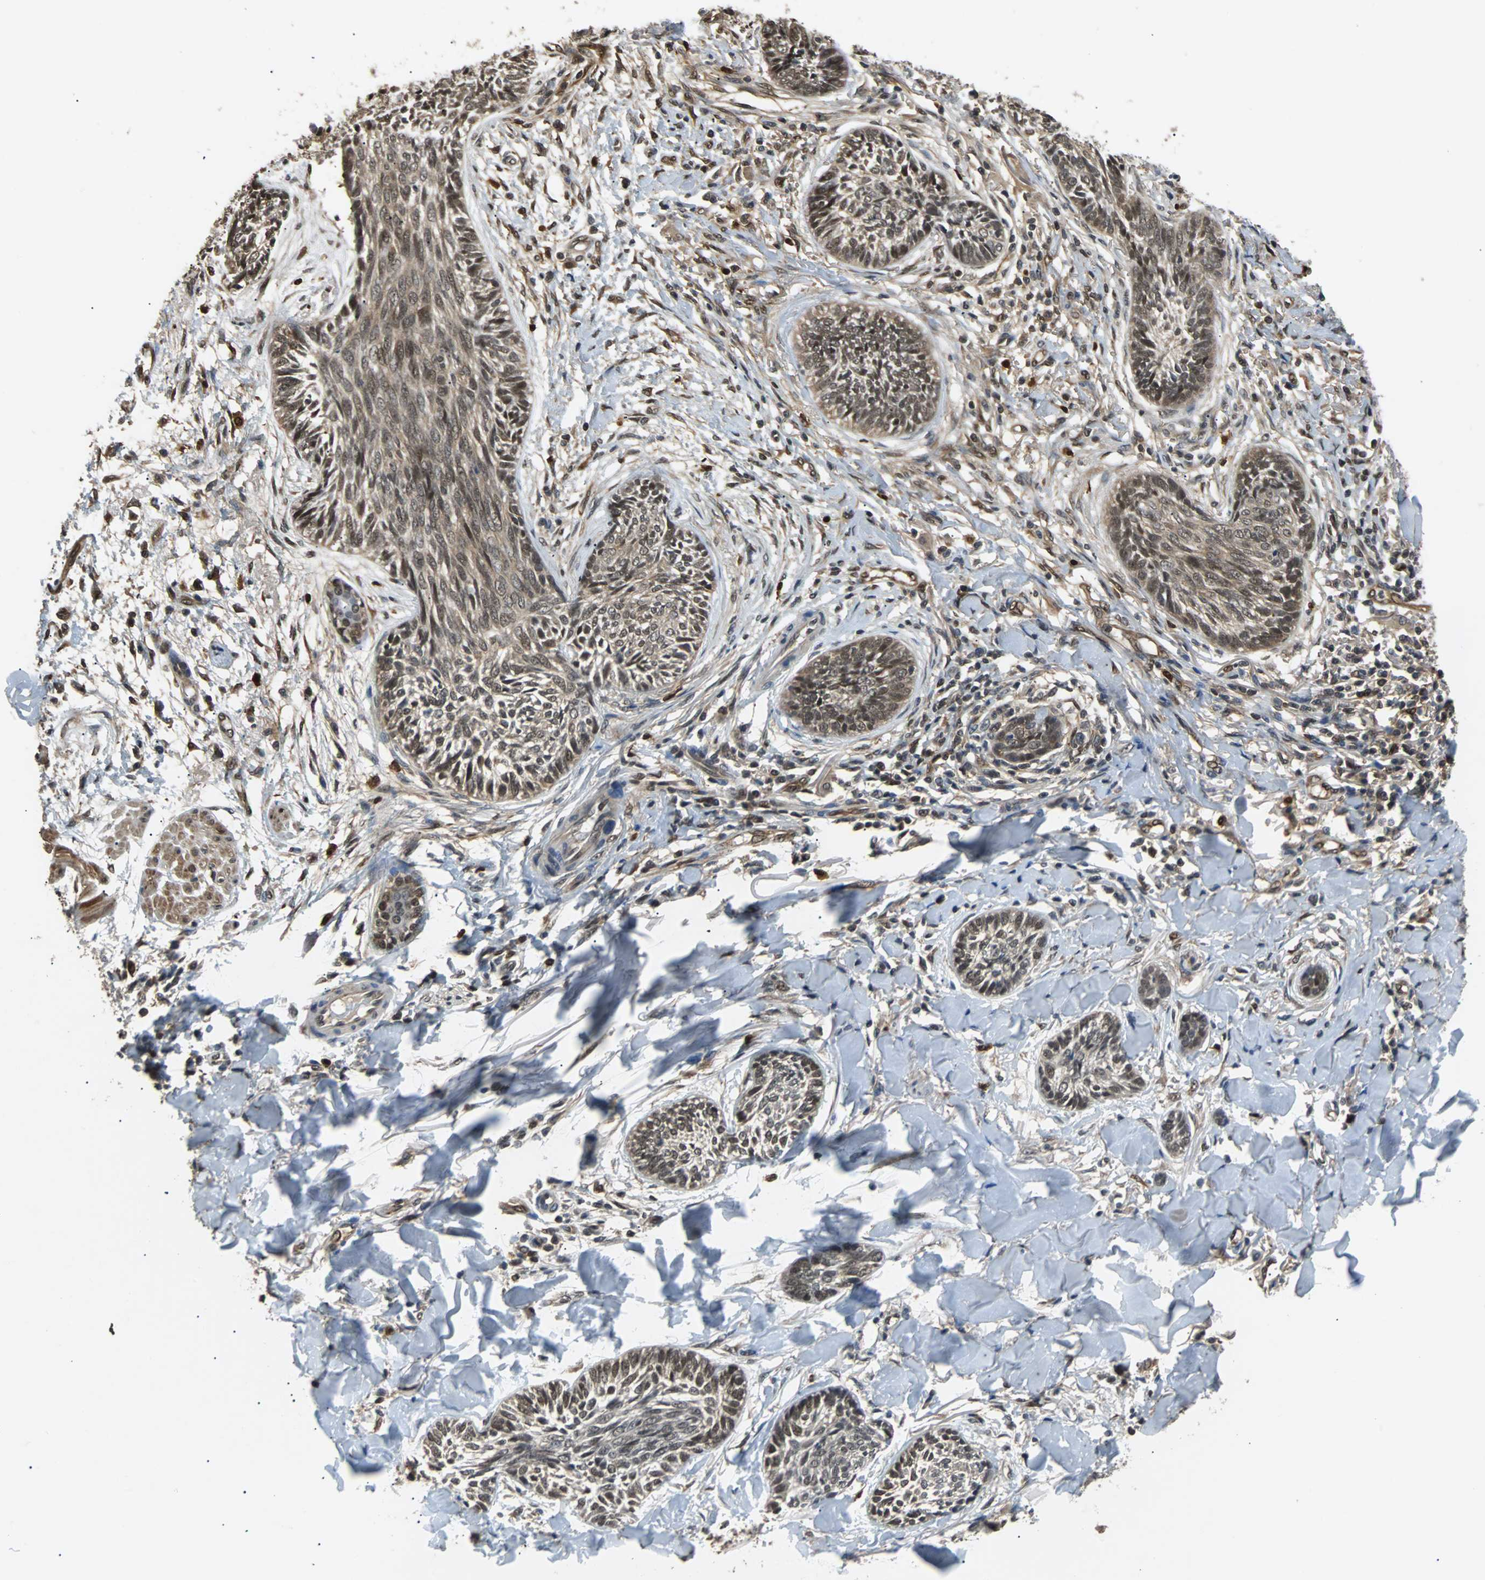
{"staining": {"intensity": "weak", "quantity": ">75%", "location": "cytoplasmic/membranous,nuclear"}, "tissue": "skin cancer", "cell_type": "Tumor cells", "image_type": "cancer", "snomed": [{"axis": "morphology", "description": "Papilloma, NOS"}, {"axis": "morphology", "description": "Basal cell carcinoma"}, {"axis": "topography", "description": "Skin"}], "caption": "Protein staining of papilloma (skin) tissue displays weak cytoplasmic/membranous and nuclear expression in about >75% of tumor cells.", "gene": "PRDX6", "patient": {"sex": "male", "age": 87}}